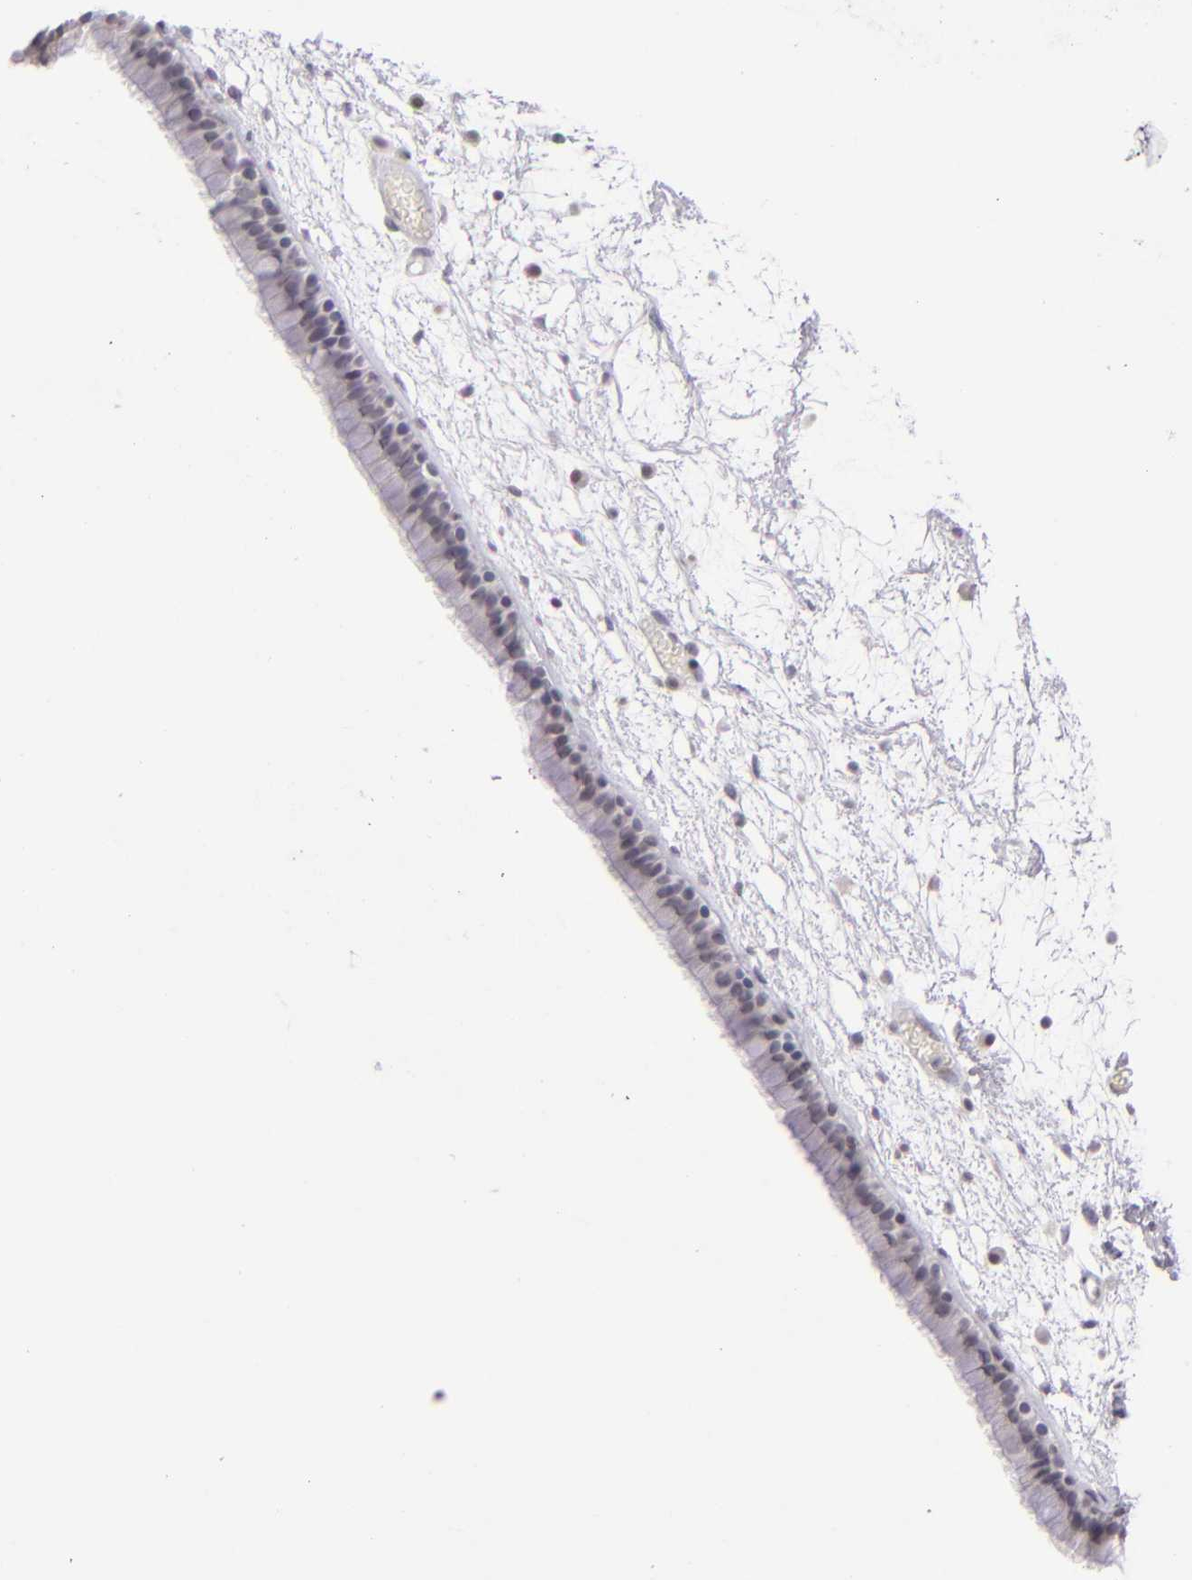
{"staining": {"intensity": "negative", "quantity": "none", "location": "none"}, "tissue": "nasopharynx", "cell_type": "Respiratory epithelial cells", "image_type": "normal", "snomed": [{"axis": "morphology", "description": "Normal tissue, NOS"}, {"axis": "morphology", "description": "Inflammation, NOS"}, {"axis": "topography", "description": "Nasopharynx"}], "caption": "Immunohistochemistry (IHC) micrograph of normal nasopharynx: human nasopharynx stained with DAB (3,3'-diaminobenzidine) shows no significant protein positivity in respiratory epithelial cells.", "gene": "CD40", "patient": {"sex": "male", "age": 48}}